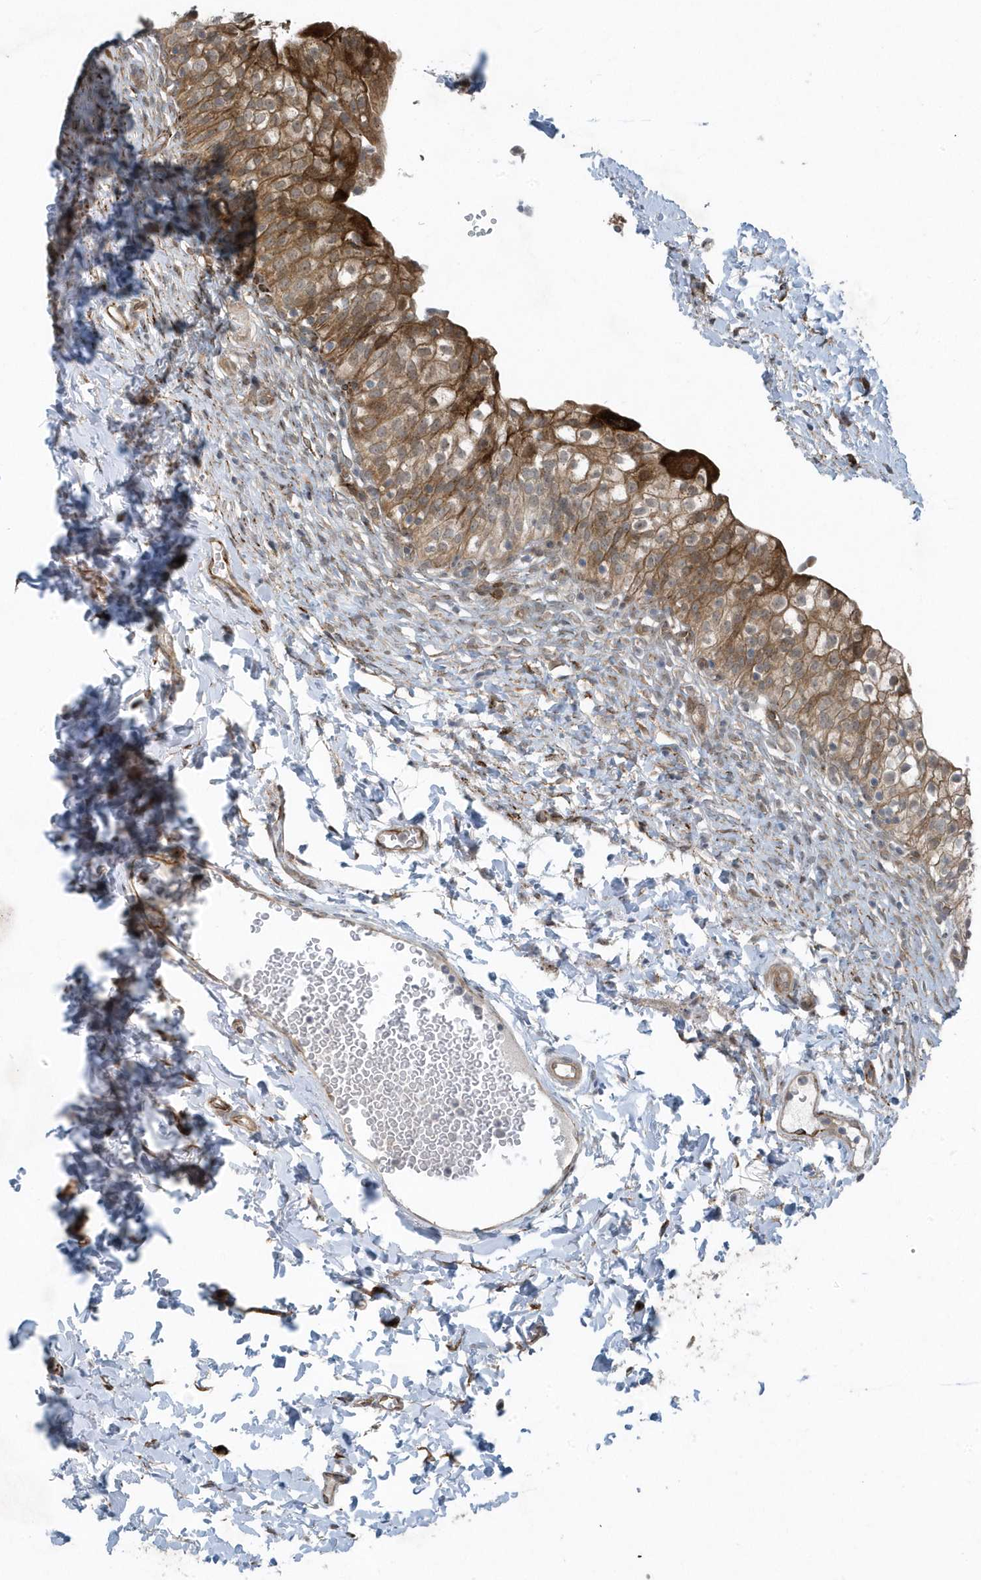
{"staining": {"intensity": "moderate", "quantity": ">75%", "location": "cytoplasmic/membranous"}, "tissue": "urinary bladder", "cell_type": "Urothelial cells", "image_type": "normal", "snomed": [{"axis": "morphology", "description": "Normal tissue, NOS"}, {"axis": "topography", "description": "Urinary bladder"}], "caption": "Benign urinary bladder shows moderate cytoplasmic/membranous expression in about >75% of urothelial cells, visualized by immunohistochemistry. (Stains: DAB (3,3'-diaminobenzidine) in brown, nuclei in blue, Microscopy: brightfield microscopy at high magnification).", "gene": "FAM98A", "patient": {"sex": "male", "age": 55}}